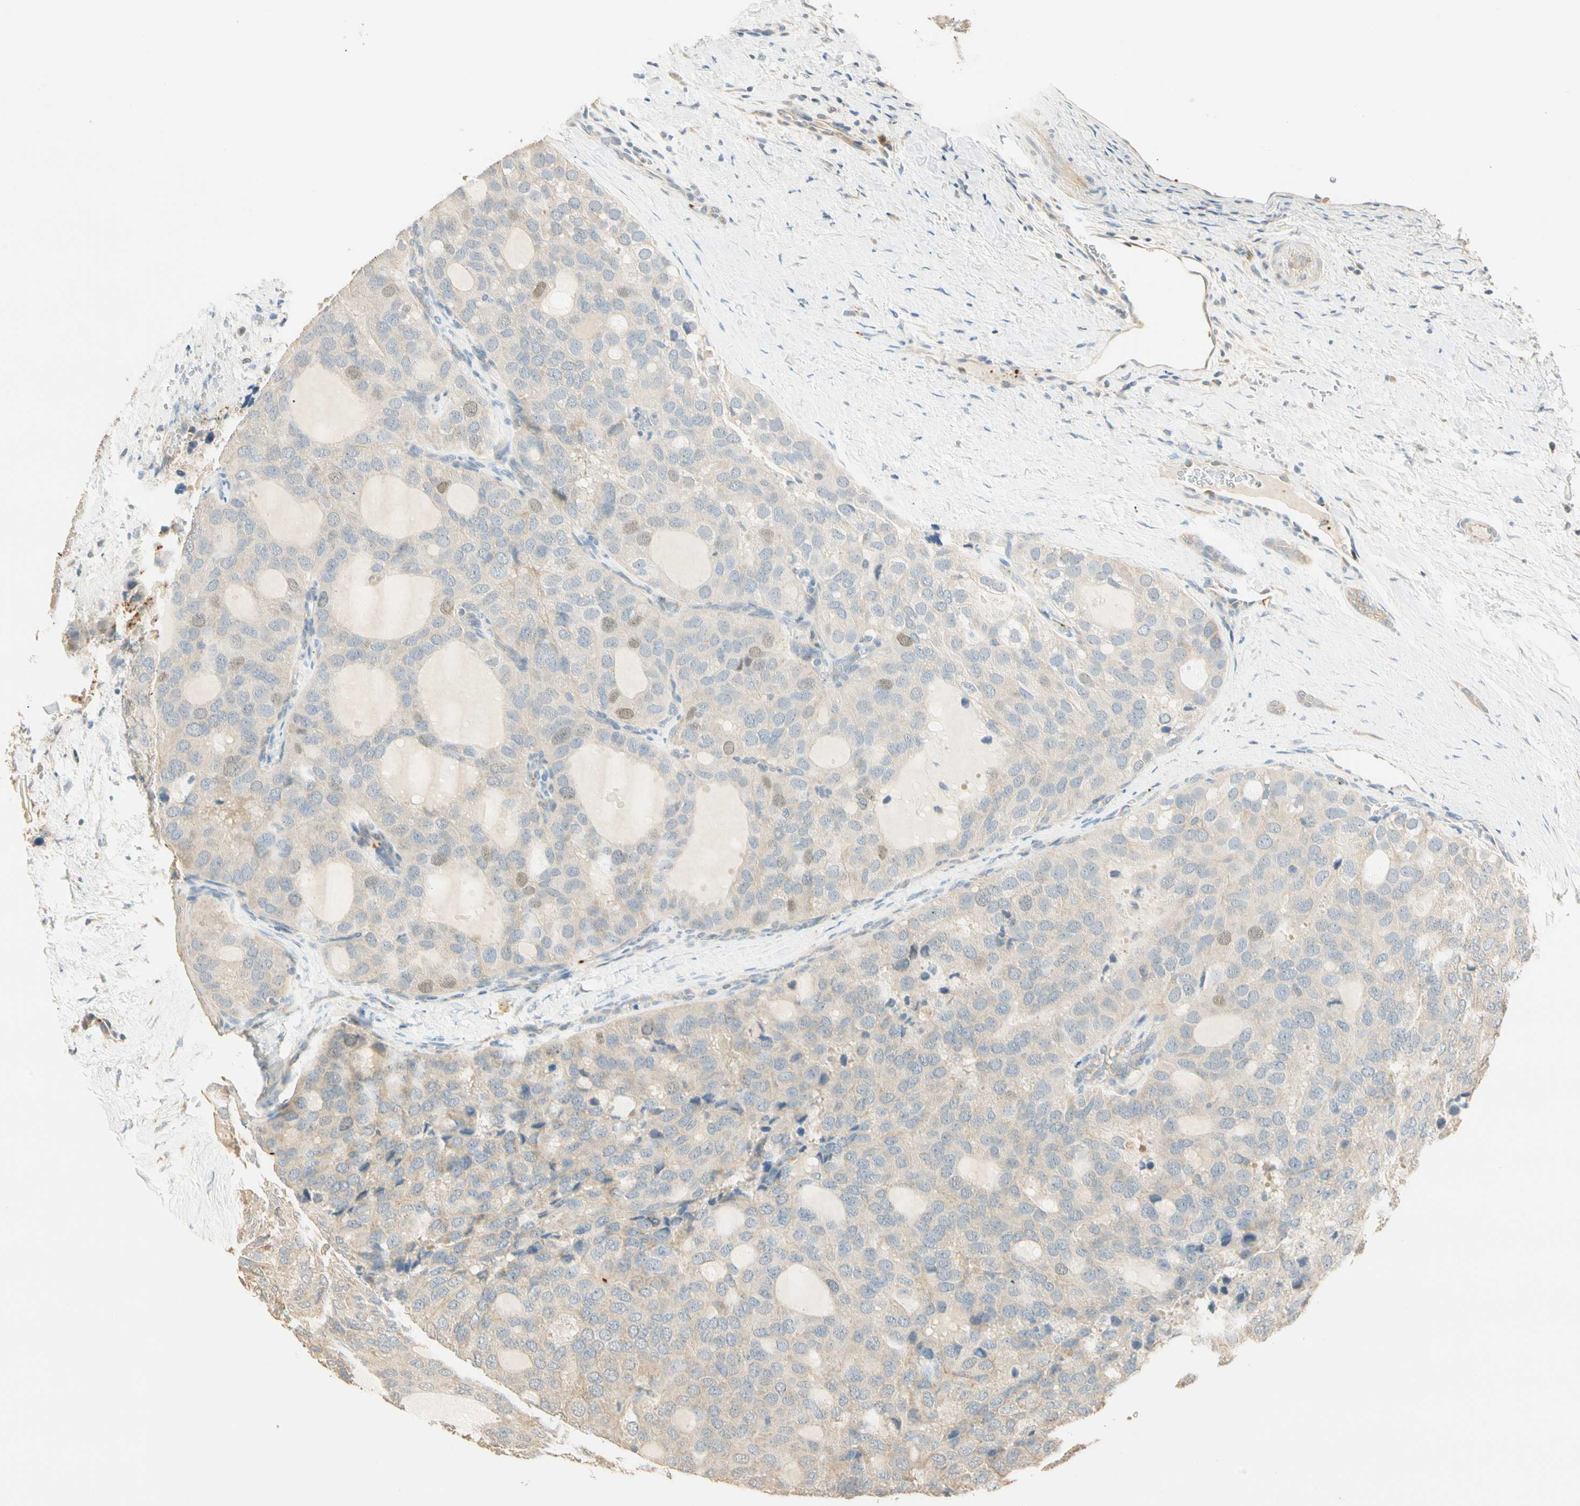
{"staining": {"intensity": "weak", "quantity": ">75%", "location": "cytoplasmic/membranous"}, "tissue": "thyroid cancer", "cell_type": "Tumor cells", "image_type": "cancer", "snomed": [{"axis": "morphology", "description": "Follicular adenoma carcinoma, NOS"}, {"axis": "topography", "description": "Thyroid gland"}], "caption": "IHC image of neoplastic tissue: follicular adenoma carcinoma (thyroid) stained using immunohistochemistry (IHC) reveals low levels of weak protein expression localized specifically in the cytoplasmic/membranous of tumor cells, appearing as a cytoplasmic/membranous brown color.", "gene": "RAD18", "patient": {"sex": "male", "age": 75}}